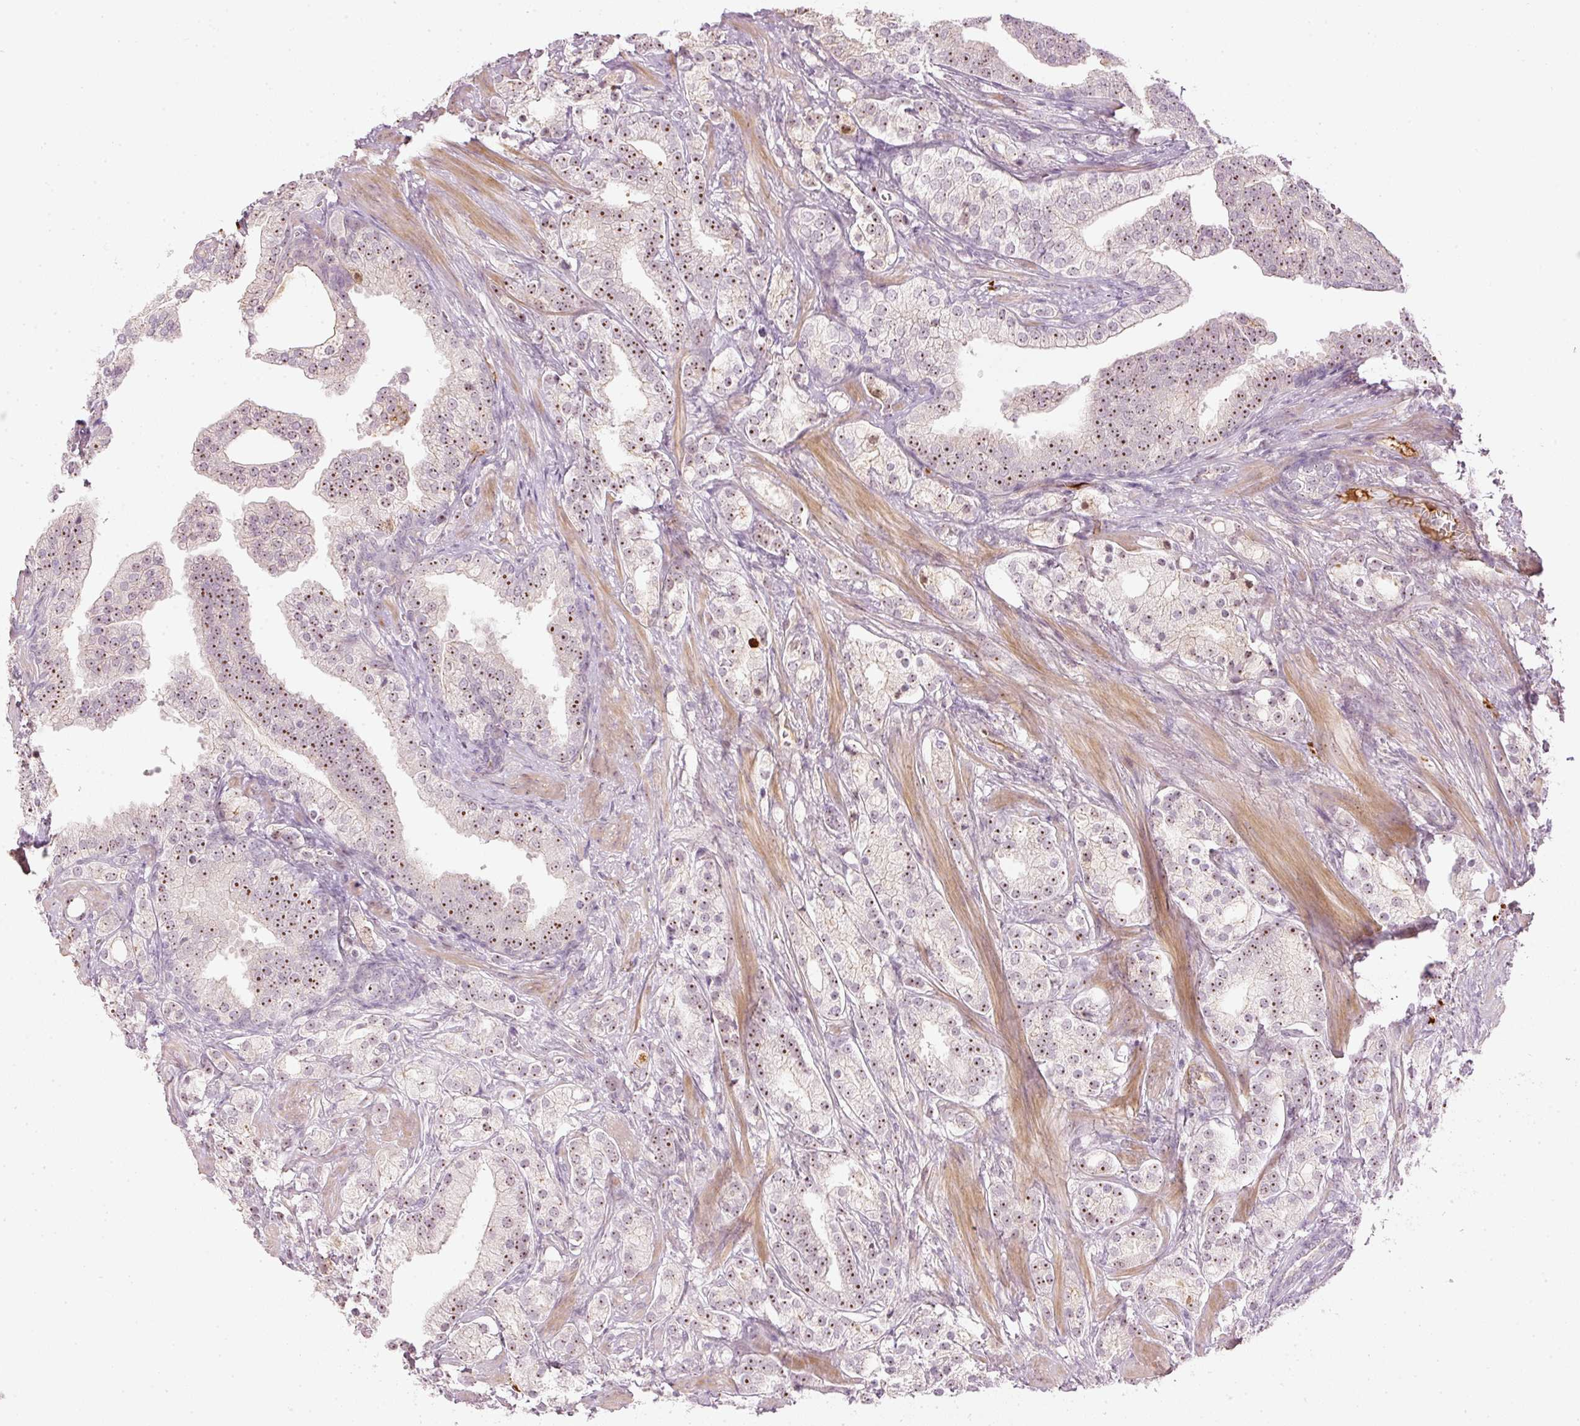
{"staining": {"intensity": "moderate", "quantity": "25%-75%", "location": "cytoplasmic/membranous,nuclear"}, "tissue": "prostate cancer", "cell_type": "Tumor cells", "image_type": "cancer", "snomed": [{"axis": "morphology", "description": "Adenocarcinoma, High grade"}, {"axis": "topography", "description": "Prostate"}], "caption": "Immunohistochemistry (IHC) histopathology image of neoplastic tissue: prostate cancer (adenocarcinoma (high-grade)) stained using IHC exhibits medium levels of moderate protein expression localized specifically in the cytoplasmic/membranous and nuclear of tumor cells, appearing as a cytoplasmic/membranous and nuclear brown color.", "gene": "VCAM1", "patient": {"sex": "male", "age": 50}}